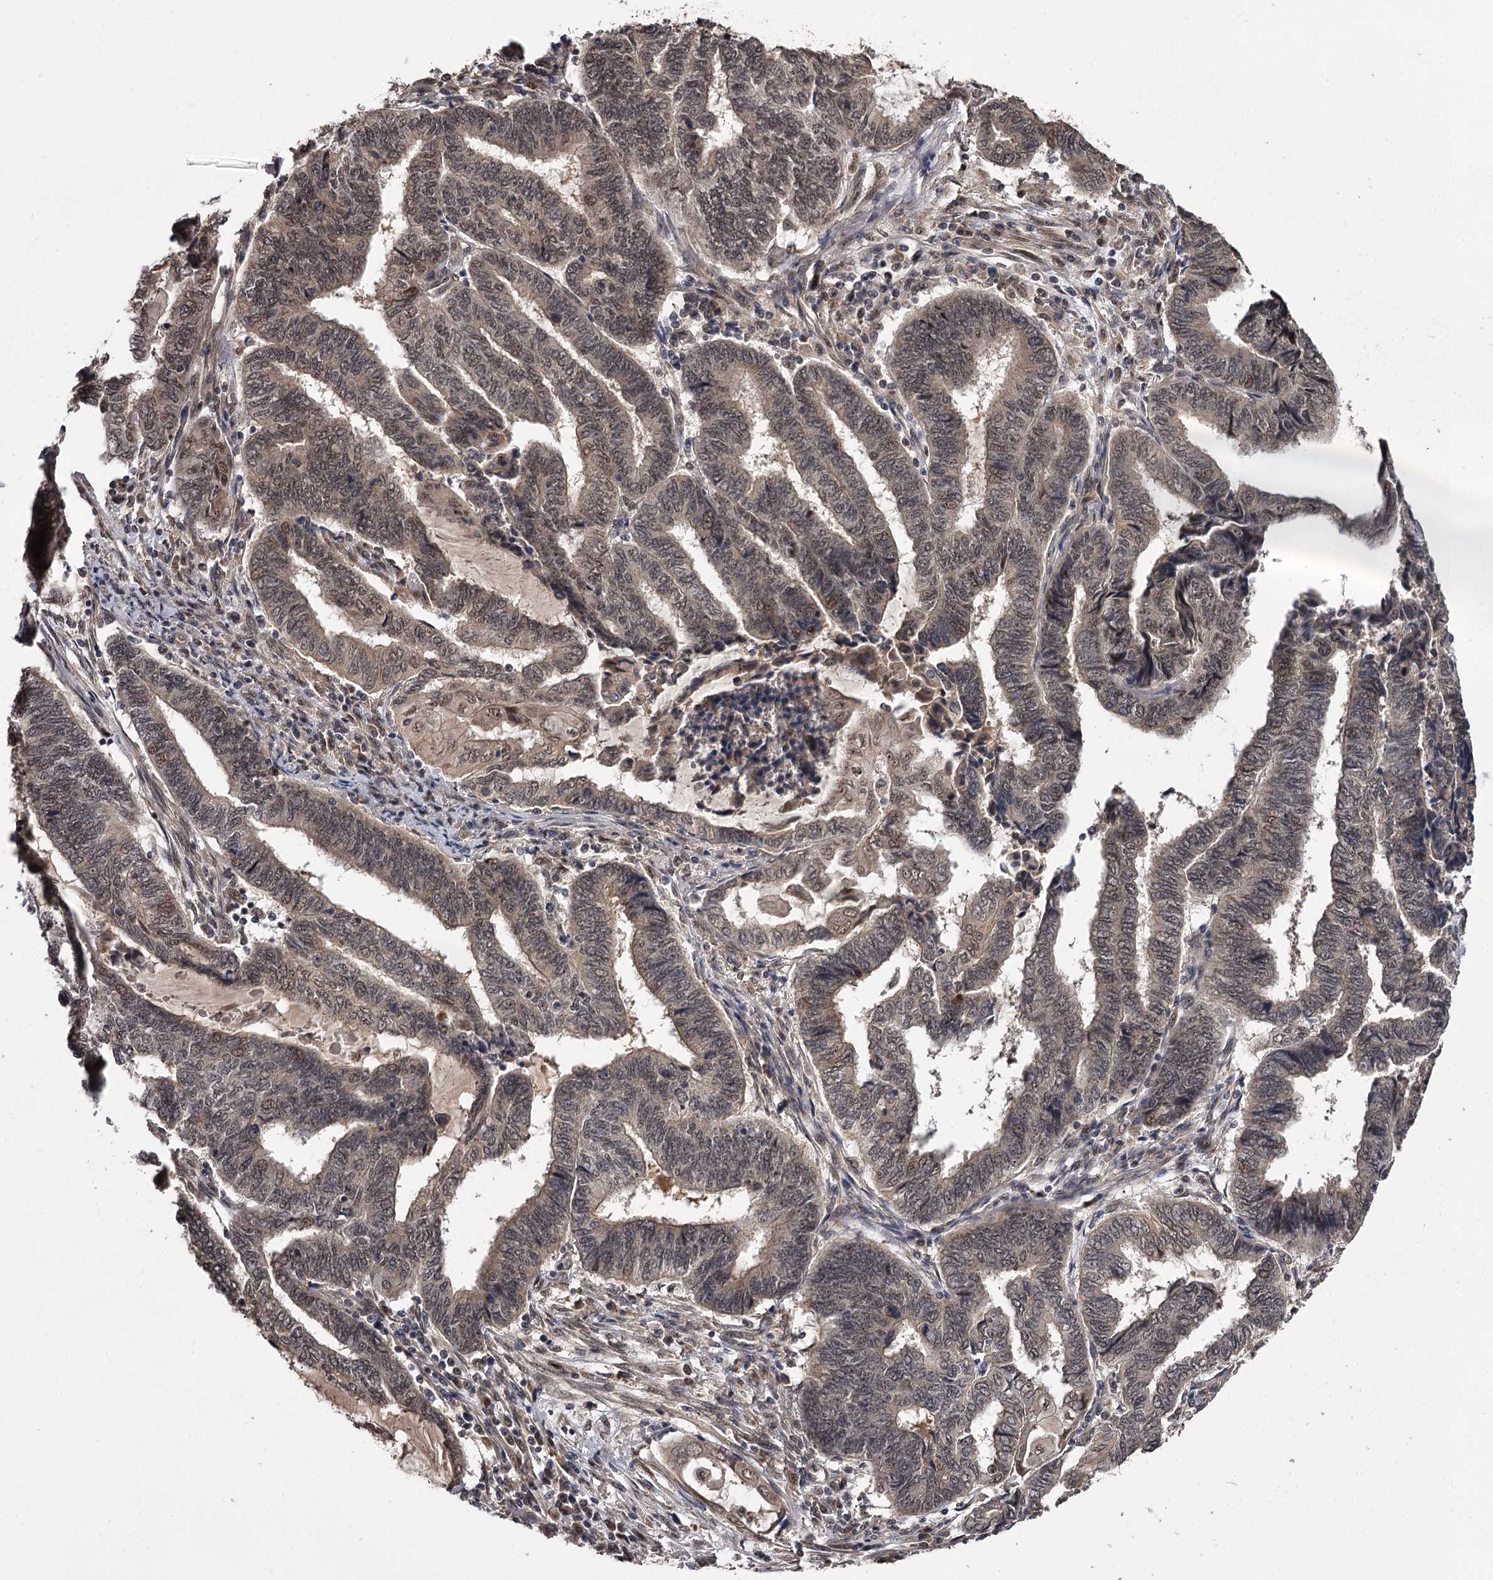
{"staining": {"intensity": "moderate", "quantity": "<25%", "location": "nuclear"}, "tissue": "endometrial cancer", "cell_type": "Tumor cells", "image_type": "cancer", "snomed": [{"axis": "morphology", "description": "Adenocarcinoma, NOS"}, {"axis": "topography", "description": "Uterus"}, {"axis": "topography", "description": "Endometrium"}], "caption": "A high-resolution histopathology image shows IHC staining of endometrial cancer, which reveals moderate nuclear expression in approximately <25% of tumor cells. (DAB (3,3'-diaminobenzidine) = brown stain, brightfield microscopy at high magnification).", "gene": "MAML3", "patient": {"sex": "female", "age": 70}}